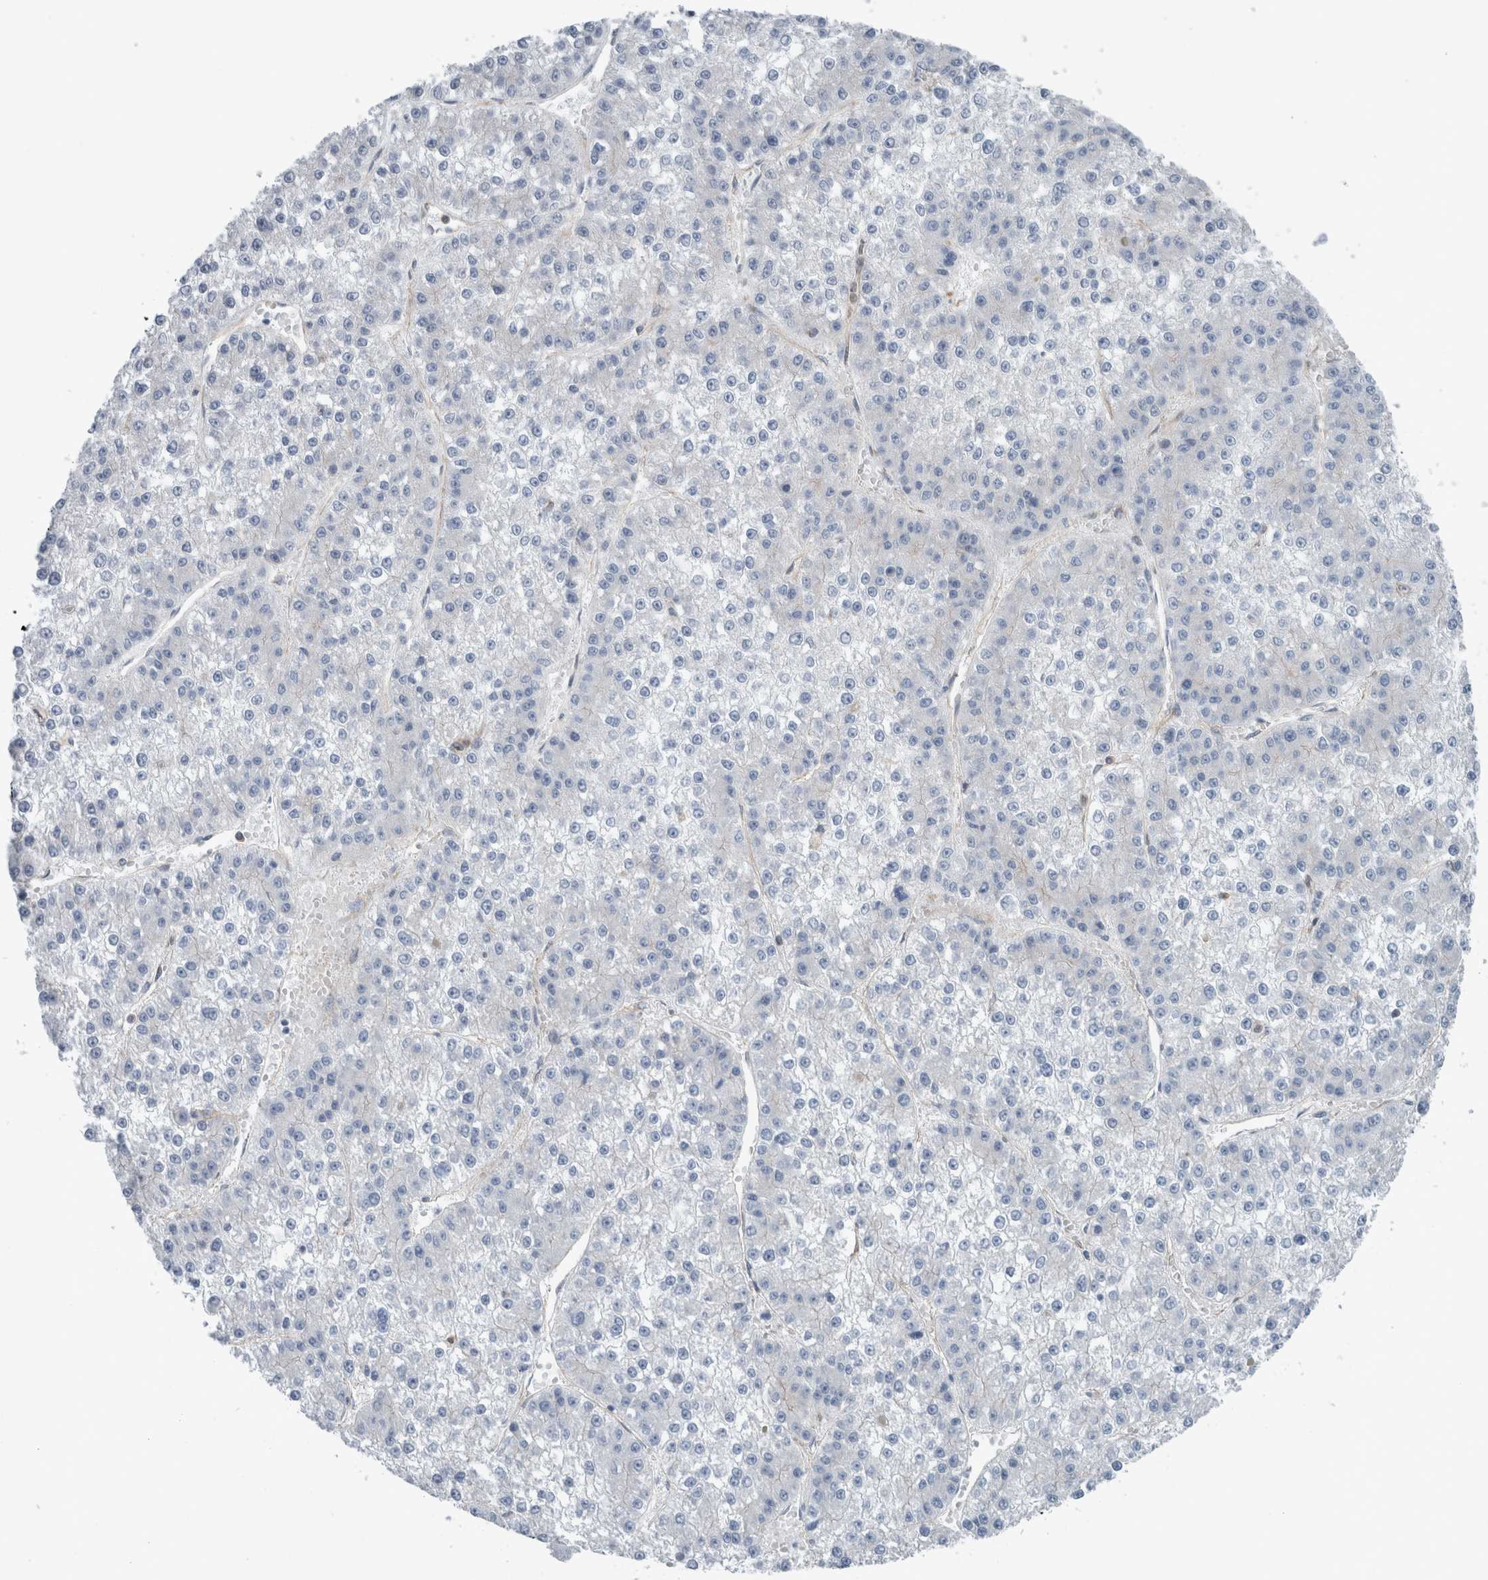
{"staining": {"intensity": "negative", "quantity": "none", "location": "none"}, "tissue": "liver cancer", "cell_type": "Tumor cells", "image_type": "cancer", "snomed": [{"axis": "morphology", "description": "Carcinoma, Hepatocellular, NOS"}, {"axis": "topography", "description": "Liver"}], "caption": "Tumor cells are negative for protein expression in human hepatocellular carcinoma (liver).", "gene": "PLEC", "patient": {"sex": "female", "age": 73}}